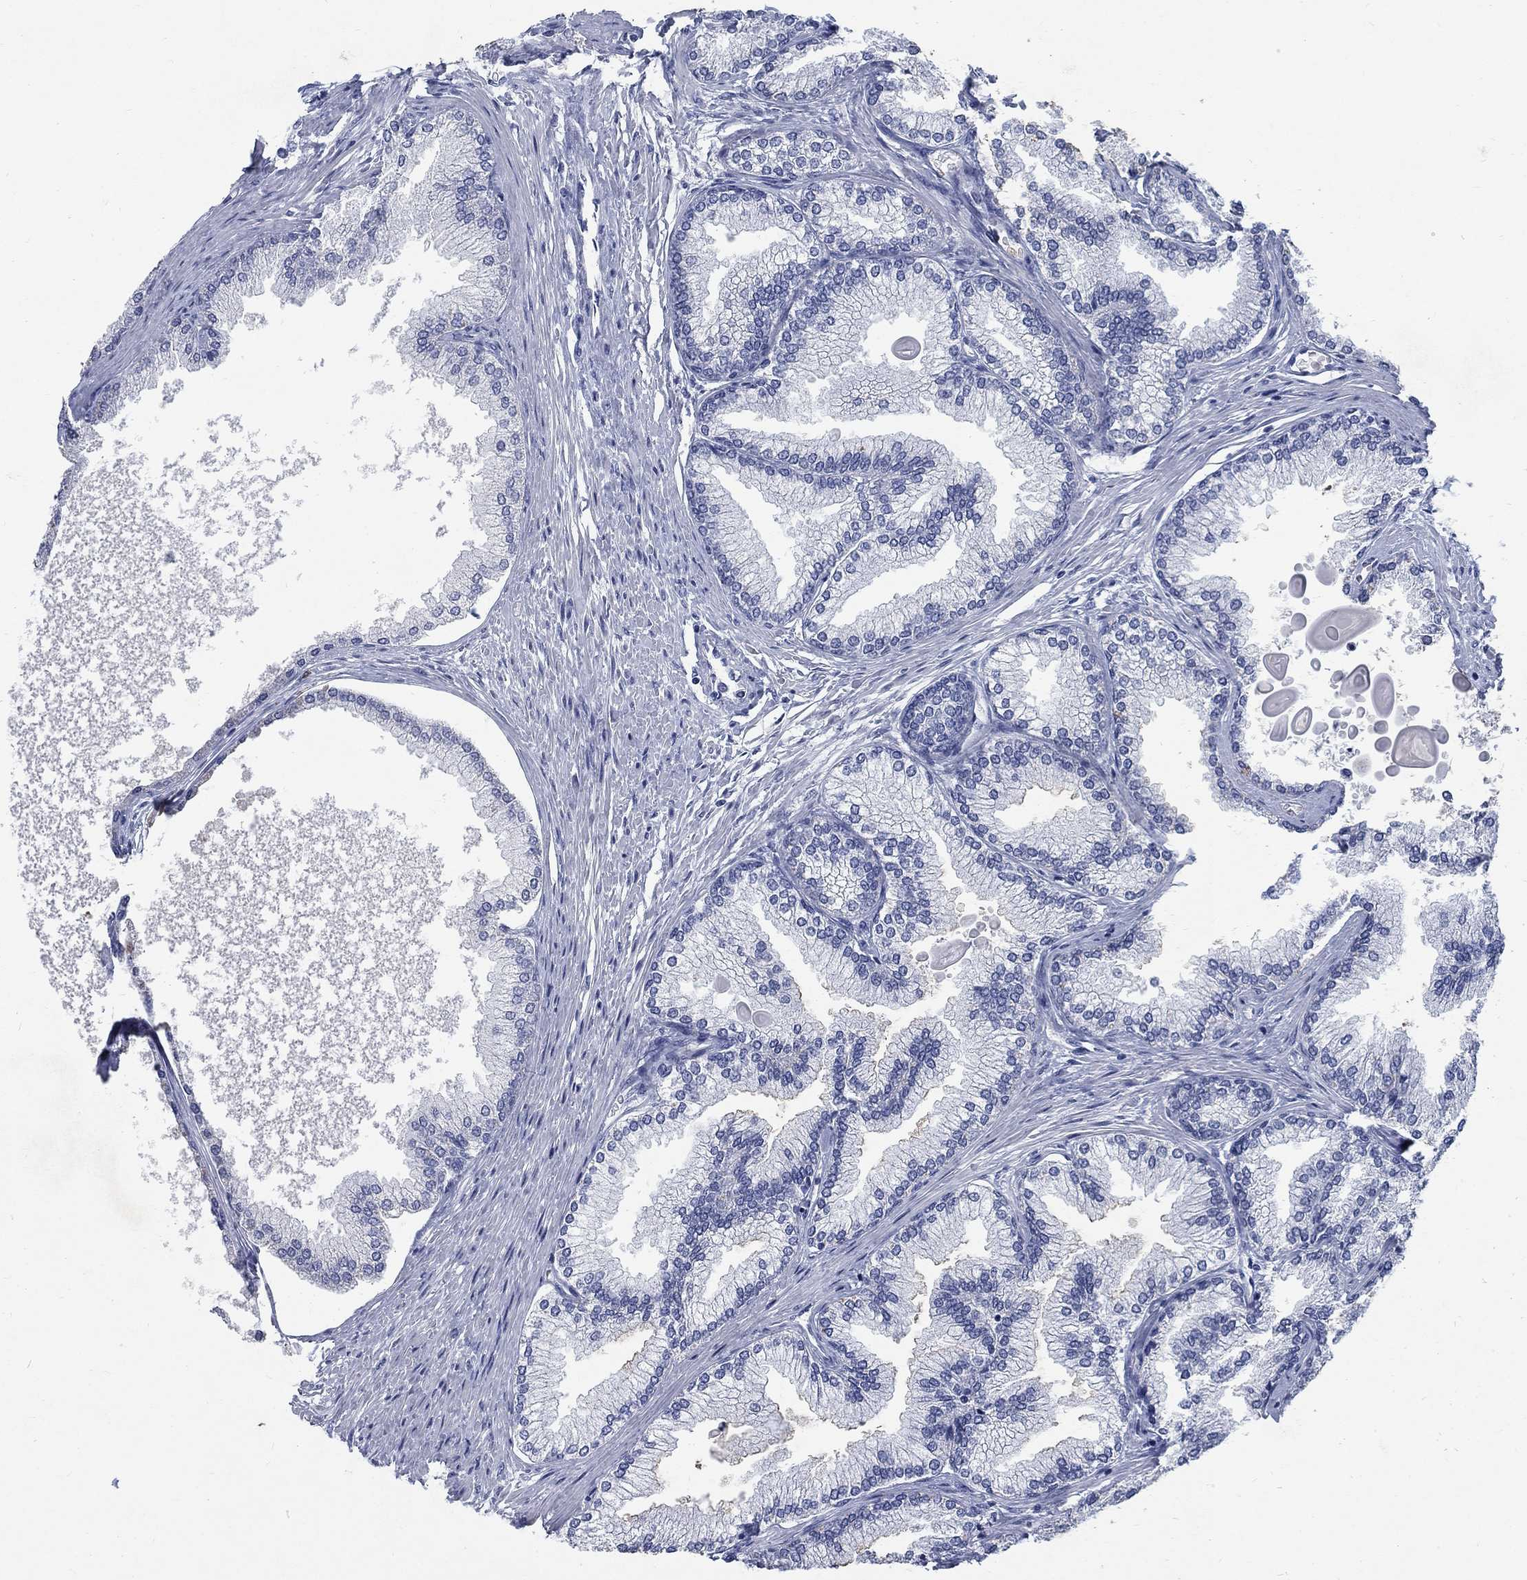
{"staining": {"intensity": "negative", "quantity": "none", "location": "none"}, "tissue": "prostate", "cell_type": "Glandular cells", "image_type": "normal", "snomed": [{"axis": "morphology", "description": "Normal tissue, NOS"}, {"axis": "topography", "description": "Prostate"}], "caption": "Protein analysis of benign prostate shows no significant staining in glandular cells. (DAB immunohistochemistry (IHC) visualized using brightfield microscopy, high magnification).", "gene": "RFTN2", "patient": {"sex": "male", "age": 72}}